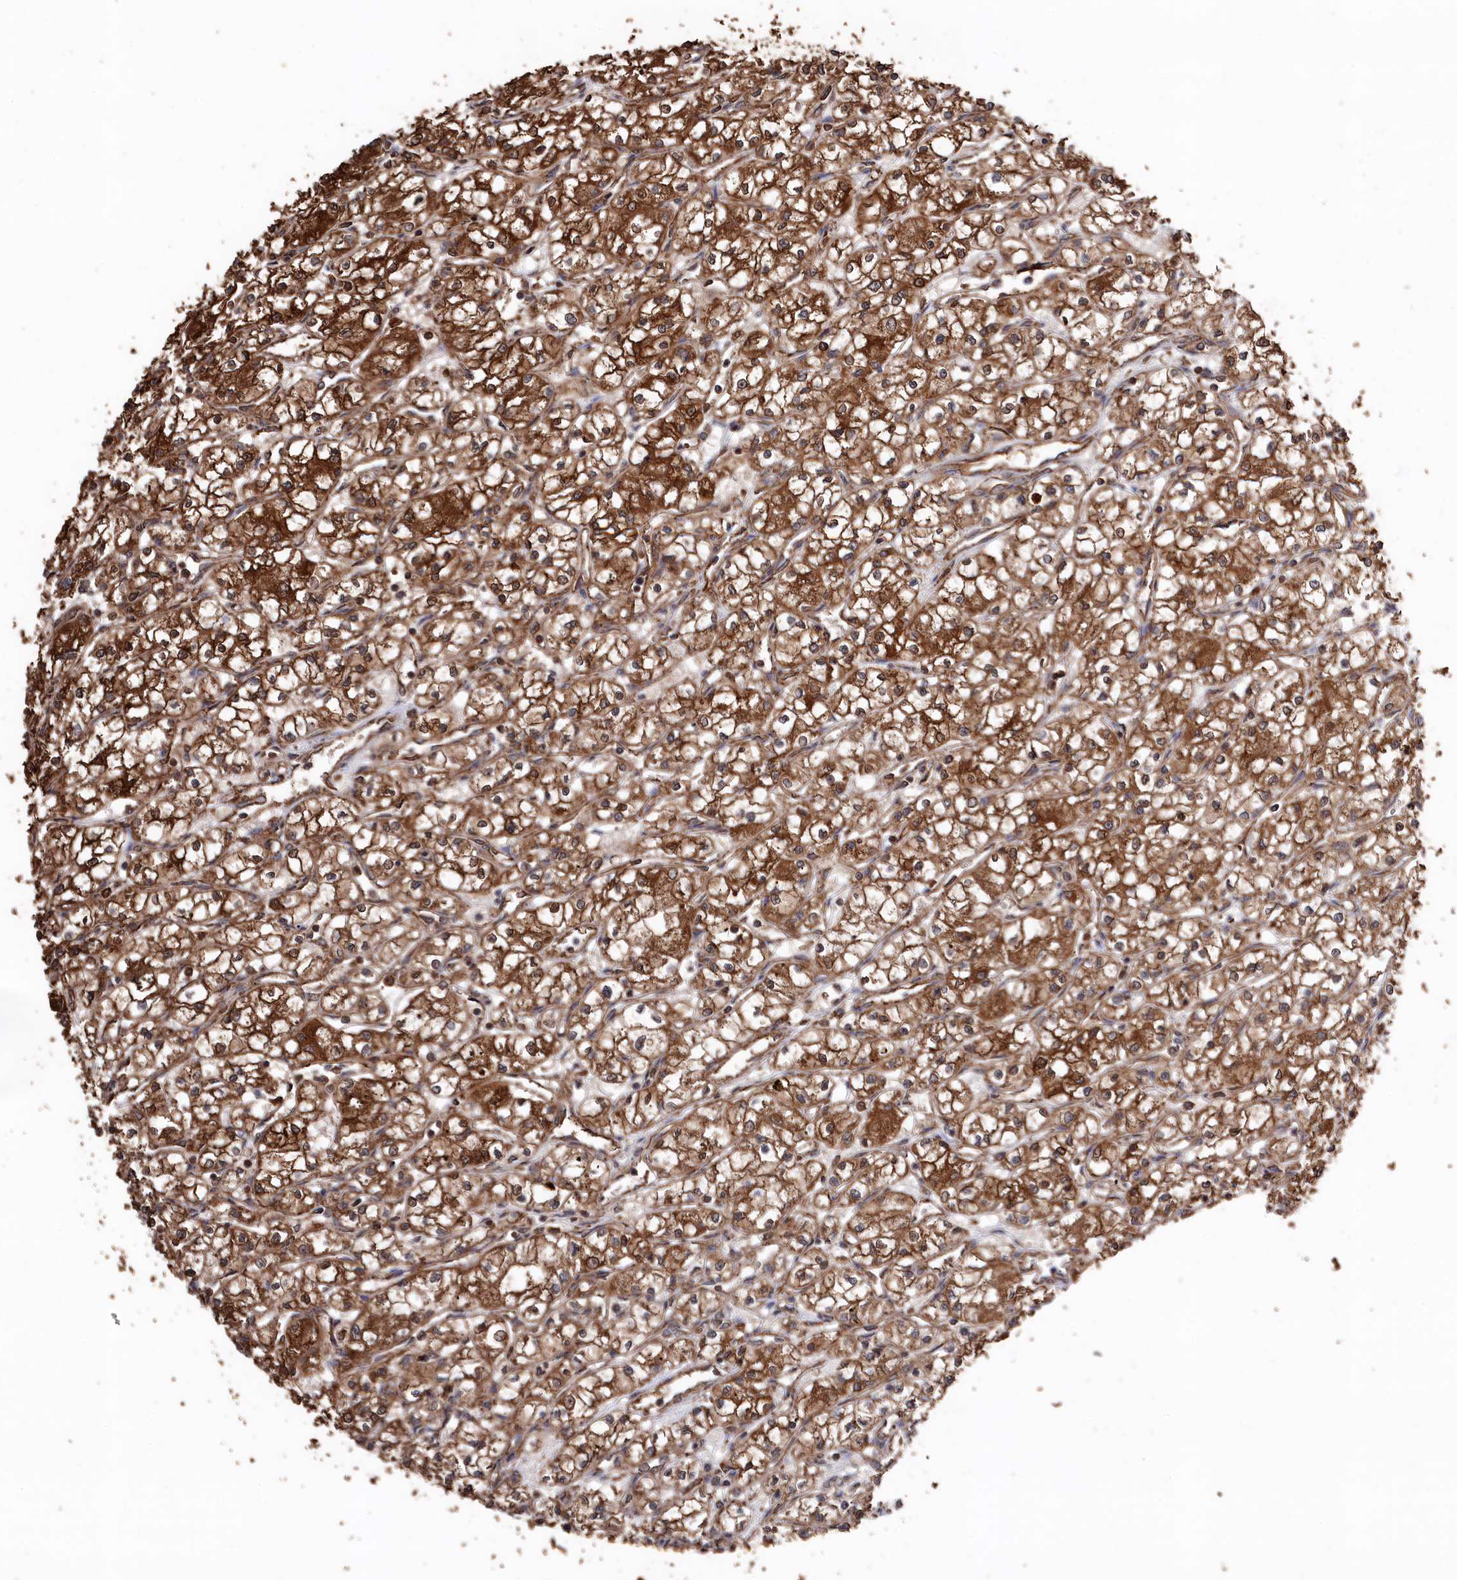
{"staining": {"intensity": "strong", "quantity": ">75%", "location": "cytoplasmic/membranous"}, "tissue": "renal cancer", "cell_type": "Tumor cells", "image_type": "cancer", "snomed": [{"axis": "morphology", "description": "Adenocarcinoma, NOS"}, {"axis": "topography", "description": "Kidney"}], "caption": "Protein staining shows strong cytoplasmic/membranous positivity in about >75% of tumor cells in renal adenocarcinoma.", "gene": "SNX33", "patient": {"sex": "male", "age": 59}}